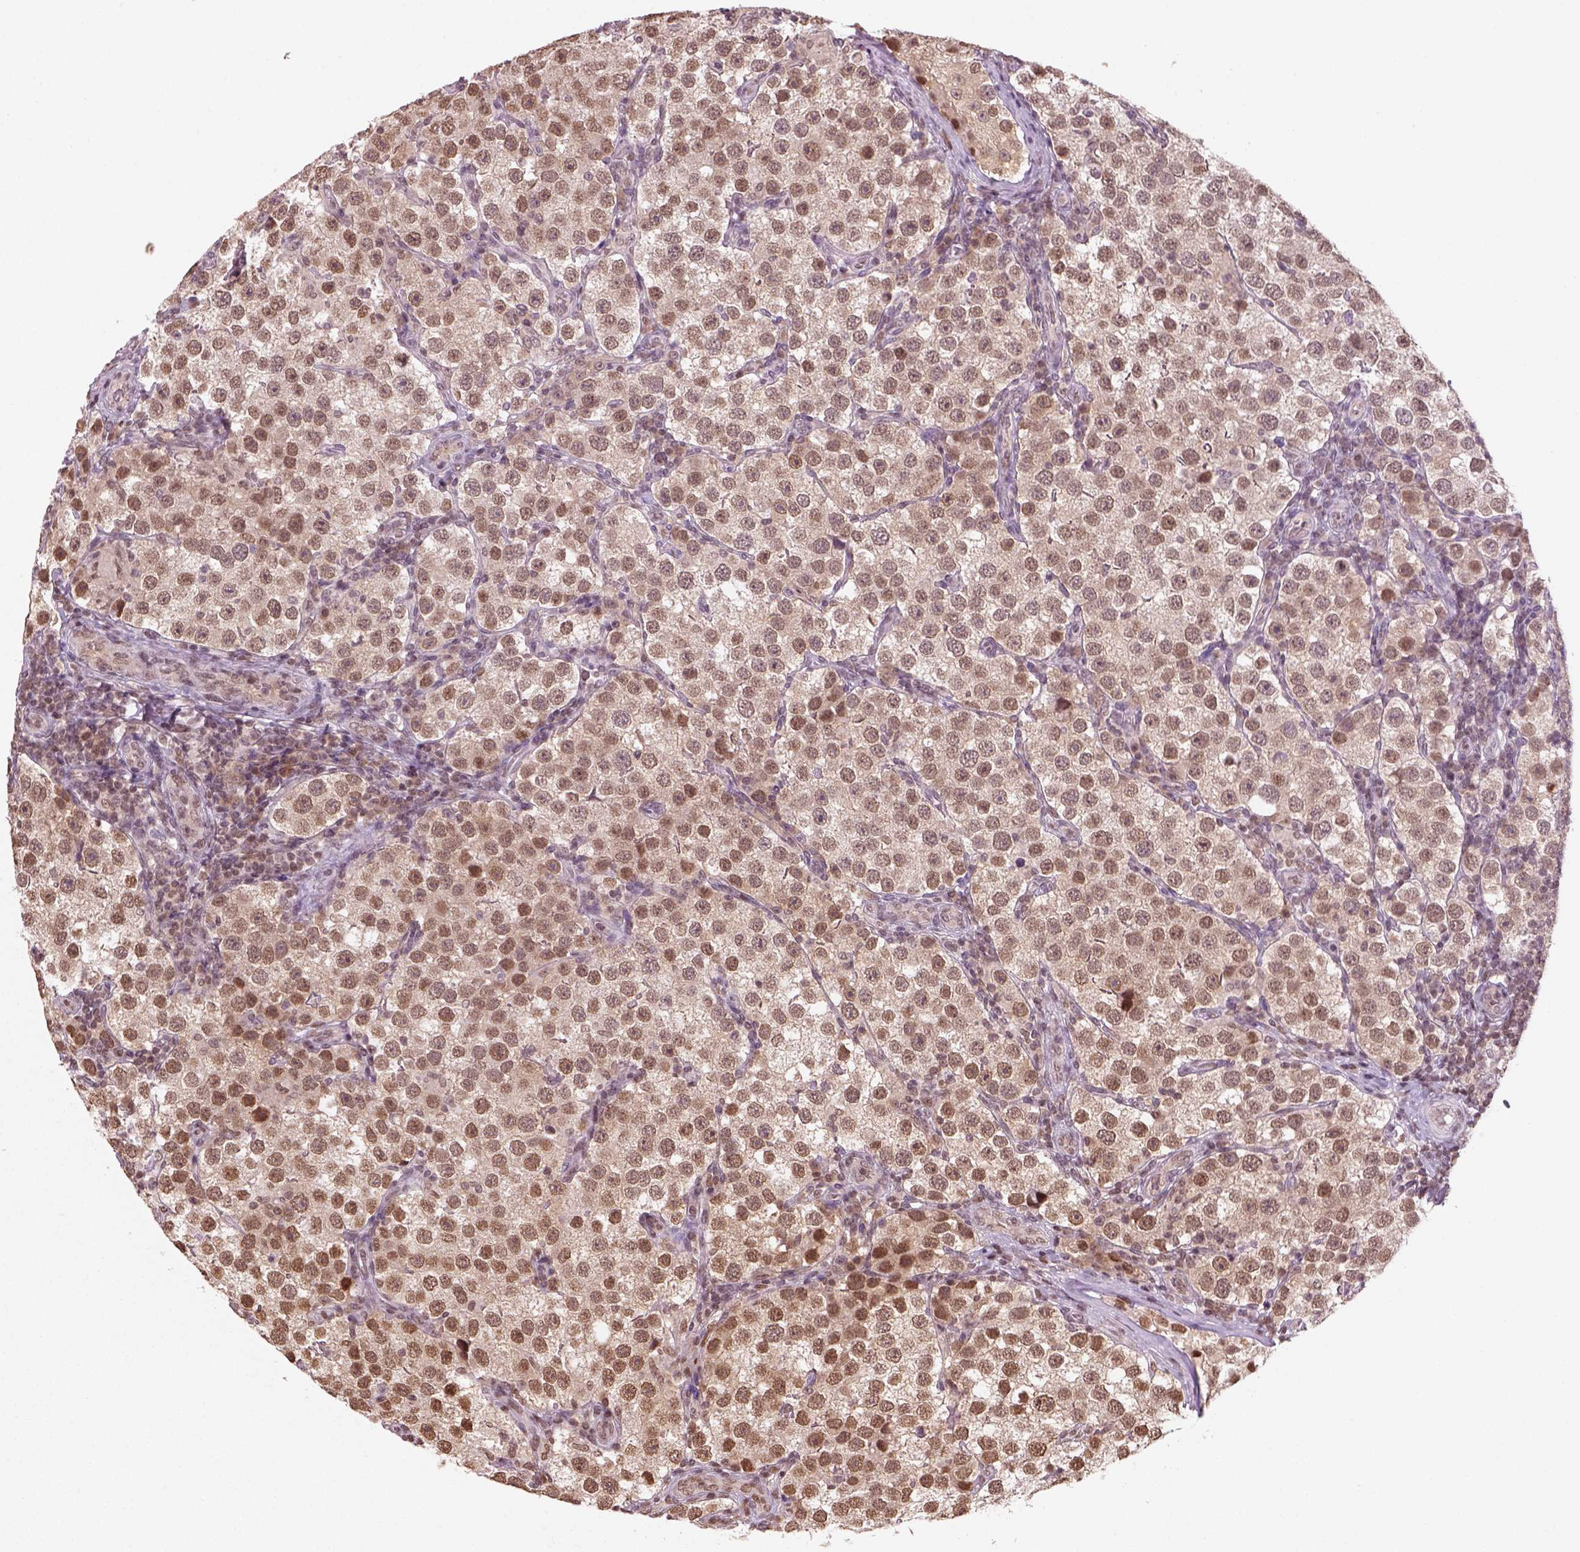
{"staining": {"intensity": "moderate", "quantity": ">75%", "location": "nuclear"}, "tissue": "testis cancer", "cell_type": "Tumor cells", "image_type": "cancer", "snomed": [{"axis": "morphology", "description": "Seminoma, NOS"}, {"axis": "topography", "description": "Testis"}], "caption": "Approximately >75% of tumor cells in testis cancer (seminoma) display moderate nuclear protein staining as visualized by brown immunohistochemical staining.", "gene": "GOT1", "patient": {"sex": "male", "age": 37}}